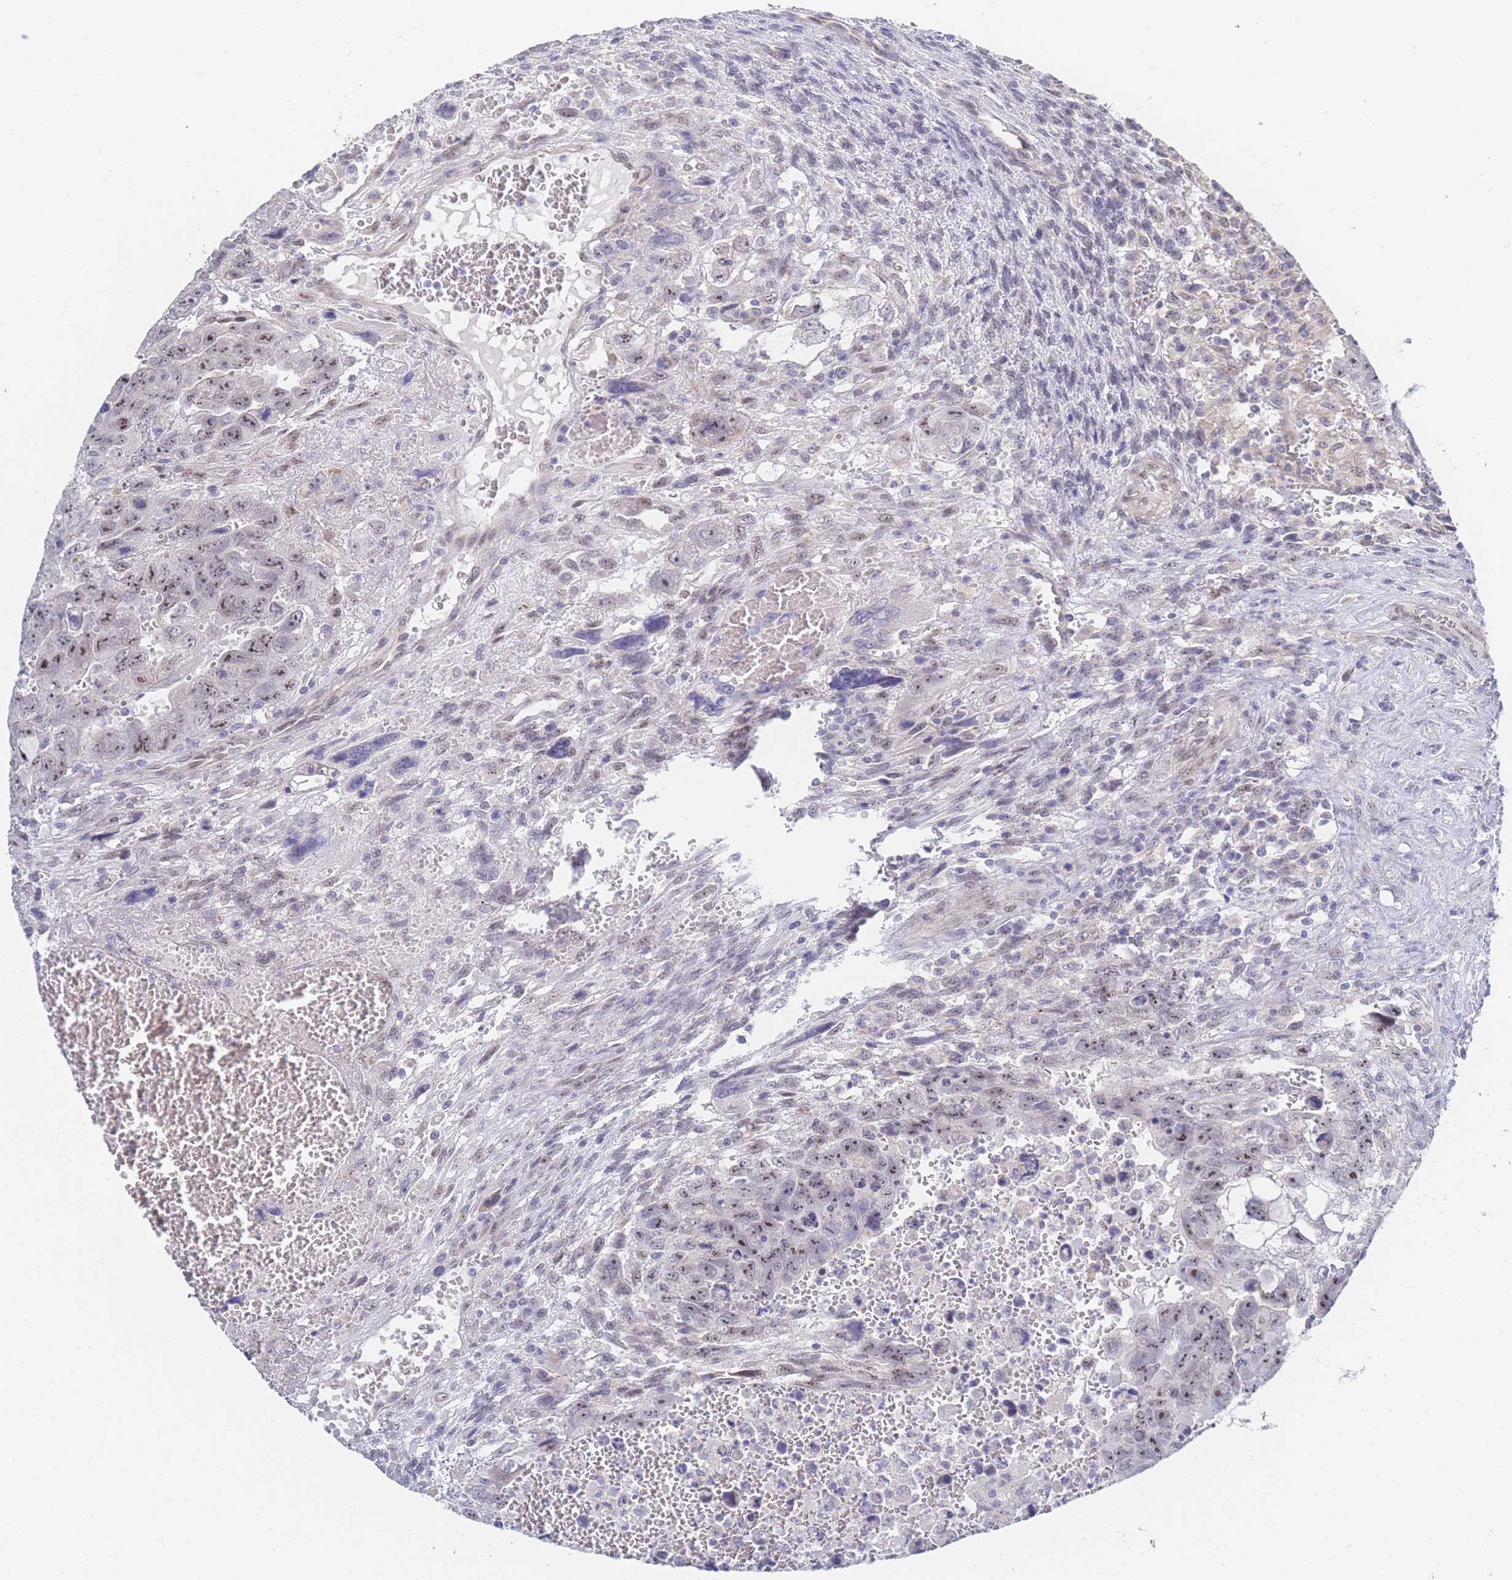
{"staining": {"intensity": "moderate", "quantity": ">75%", "location": "nuclear"}, "tissue": "testis cancer", "cell_type": "Tumor cells", "image_type": "cancer", "snomed": [{"axis": "morphology", "description": "Carcinoma, Embryonal, NOS"}, {"axis": "topography", "description": "Testis"}], "caption": "A medium amount of moderate nuclear positivity is appreciated in approximately >75% of tumor cells in testis cancer (embryonal carcinoma) tissue.", "gene": "ZNF142", "patient": {"sex": "male", "age": 28}}